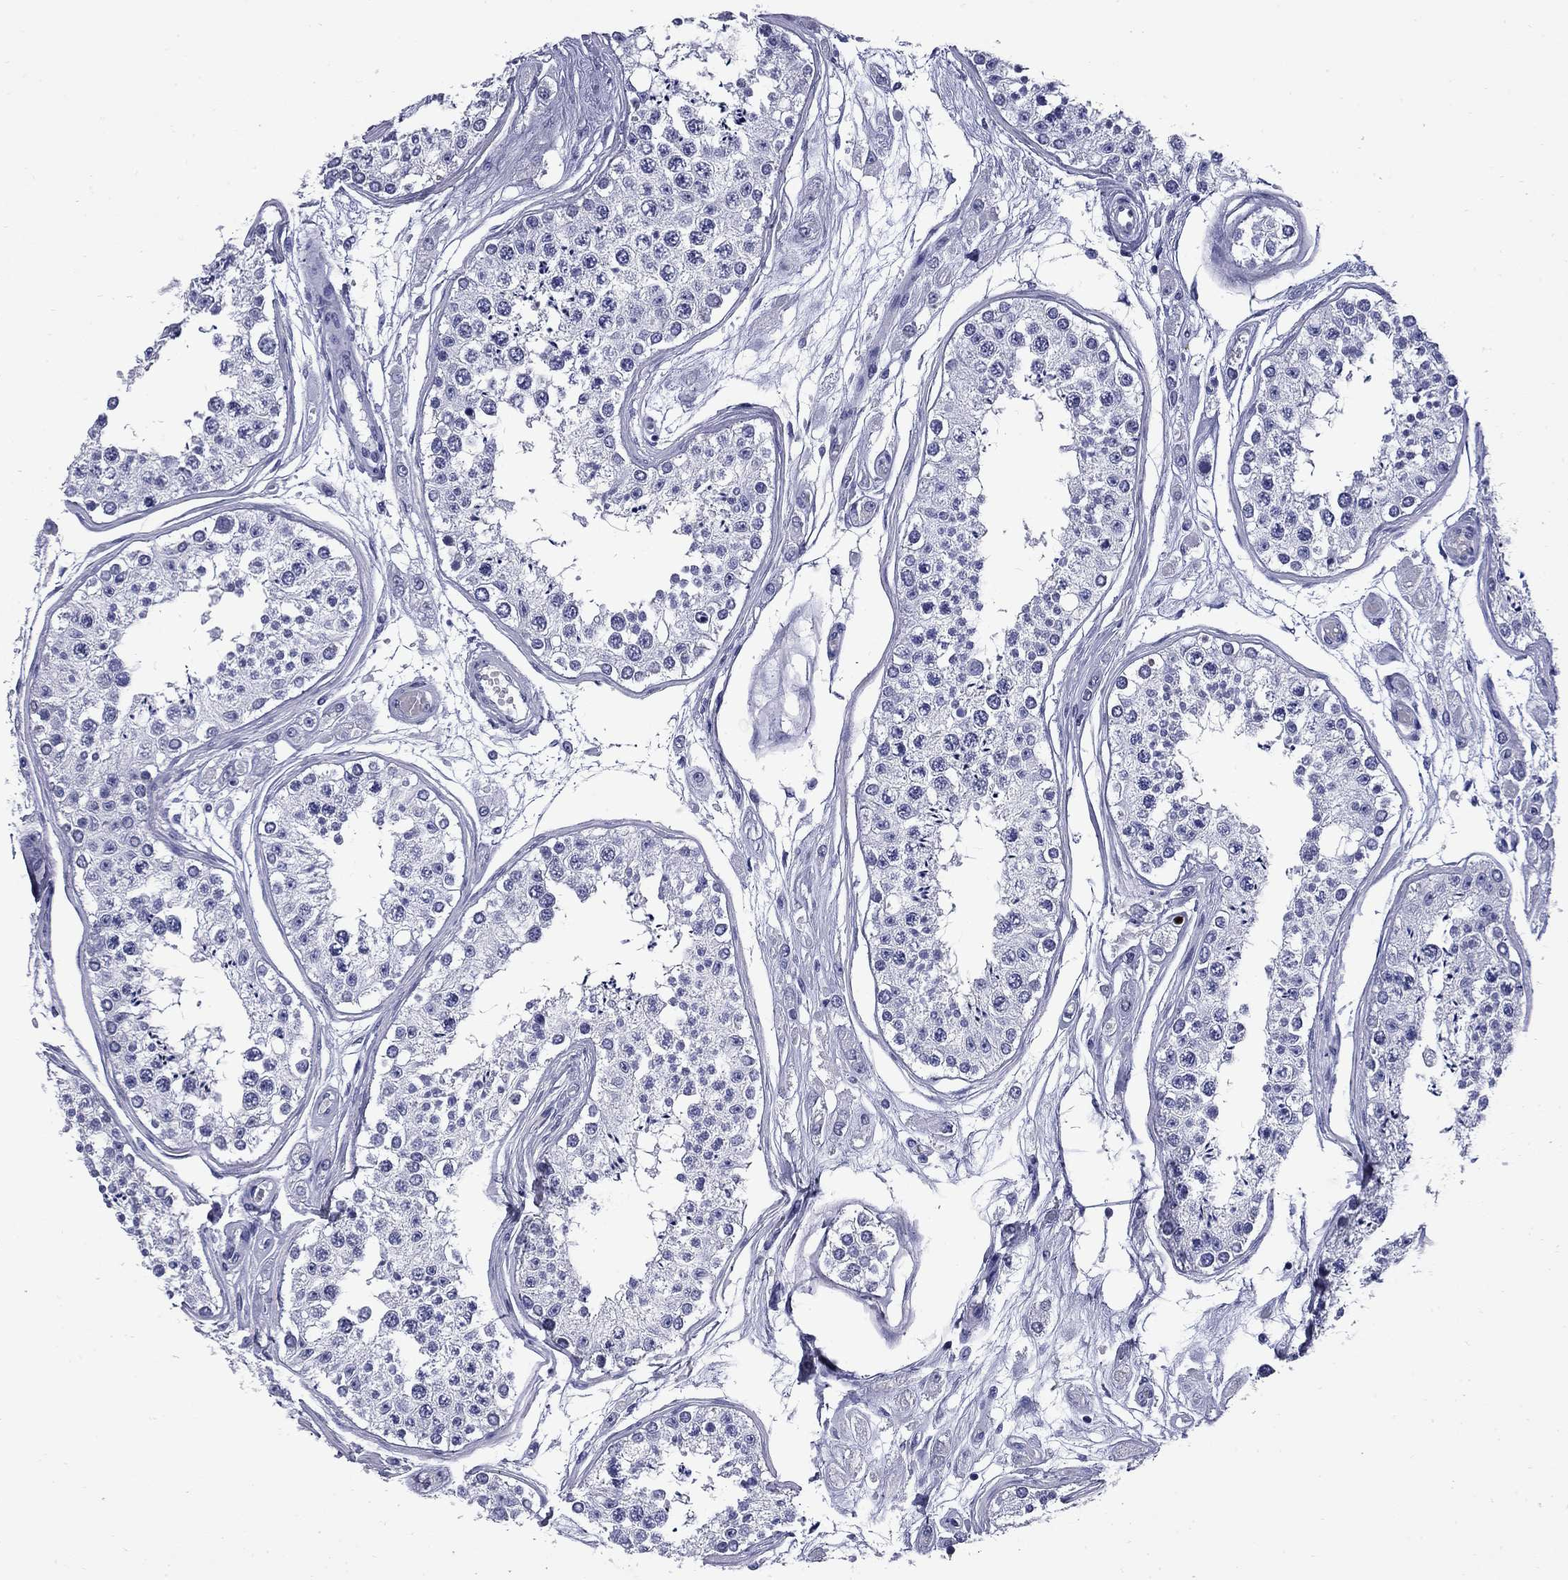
{"staining": {"intensity": "negative", "quantity": "none", "location": "none"}, "tissue": "testis", "cell_type": "Cells in seminiferous ducts", "image_type": "normal", "snomed": [{"axis": "morphology", "description": "Normal tissue, NOS"}, {"axis": "topography", "description": "Testis"}], "caption": "DAB immunohistochemical staining of unremarkable testis reveals no significant positivity in cells in seminiferous ducts. Nuclei are stained in blue.", "gene": "TRIM29", "patient": {"sex": "male", "age": 25}}